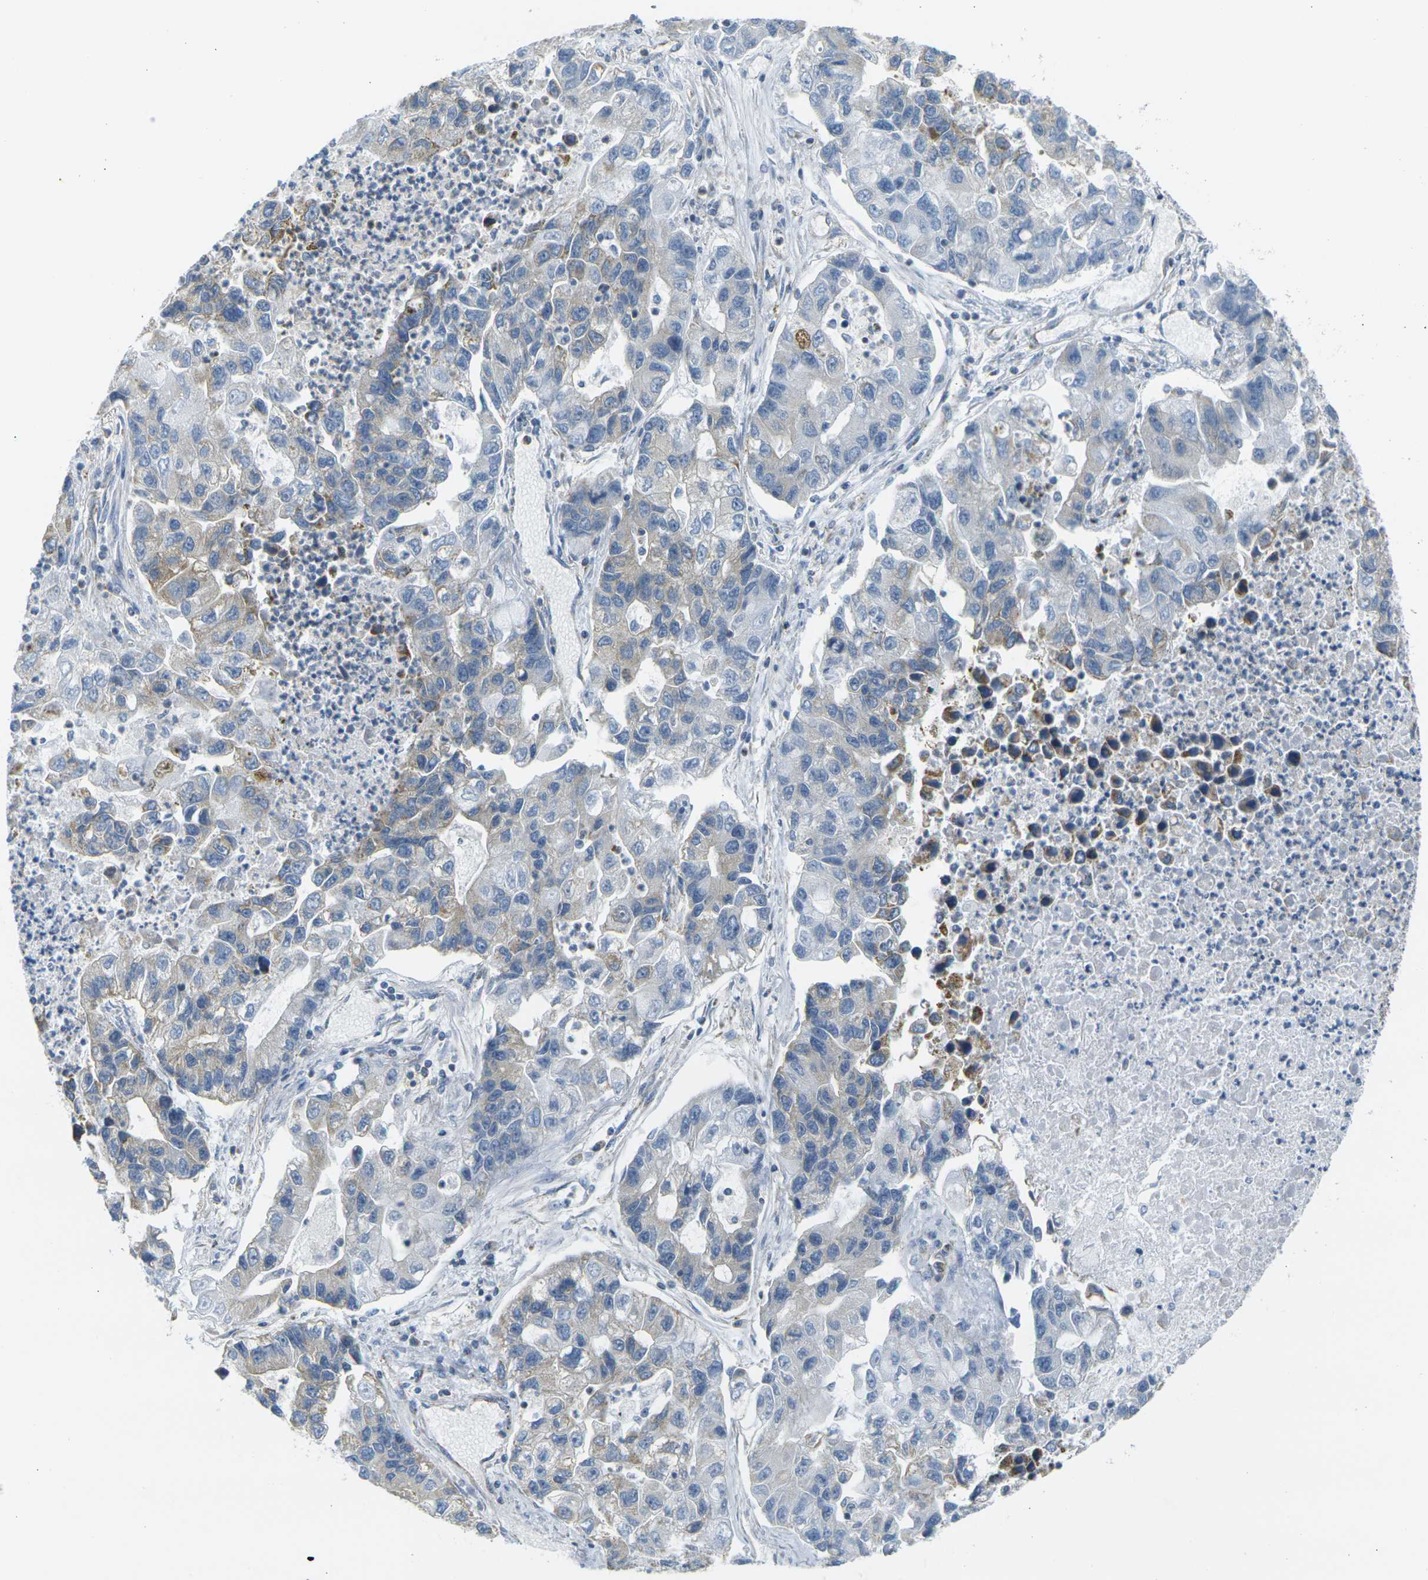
{"staining": {"intensity": "weak", "quantity": "25%-75%", "location": "cytoplasmic/membranous"}, "tissue": "lung cancer", "cell_type": "Tumor cells", "image_type": "cancer", "snomed": [{"axis": "morphology", "description": "Adenocarcinoma, NOS"}, {"axis": "topography", "description": "Lung"}], "caption": "This is an image of immunohistochemistry (IHC) staining of adenocarcinoma (lung), which shows weak positivity in the cytoplasmic/membranous of tumor cells.", "gene": "PARD6B", "patient": {"sex": "female", "age": 51}}